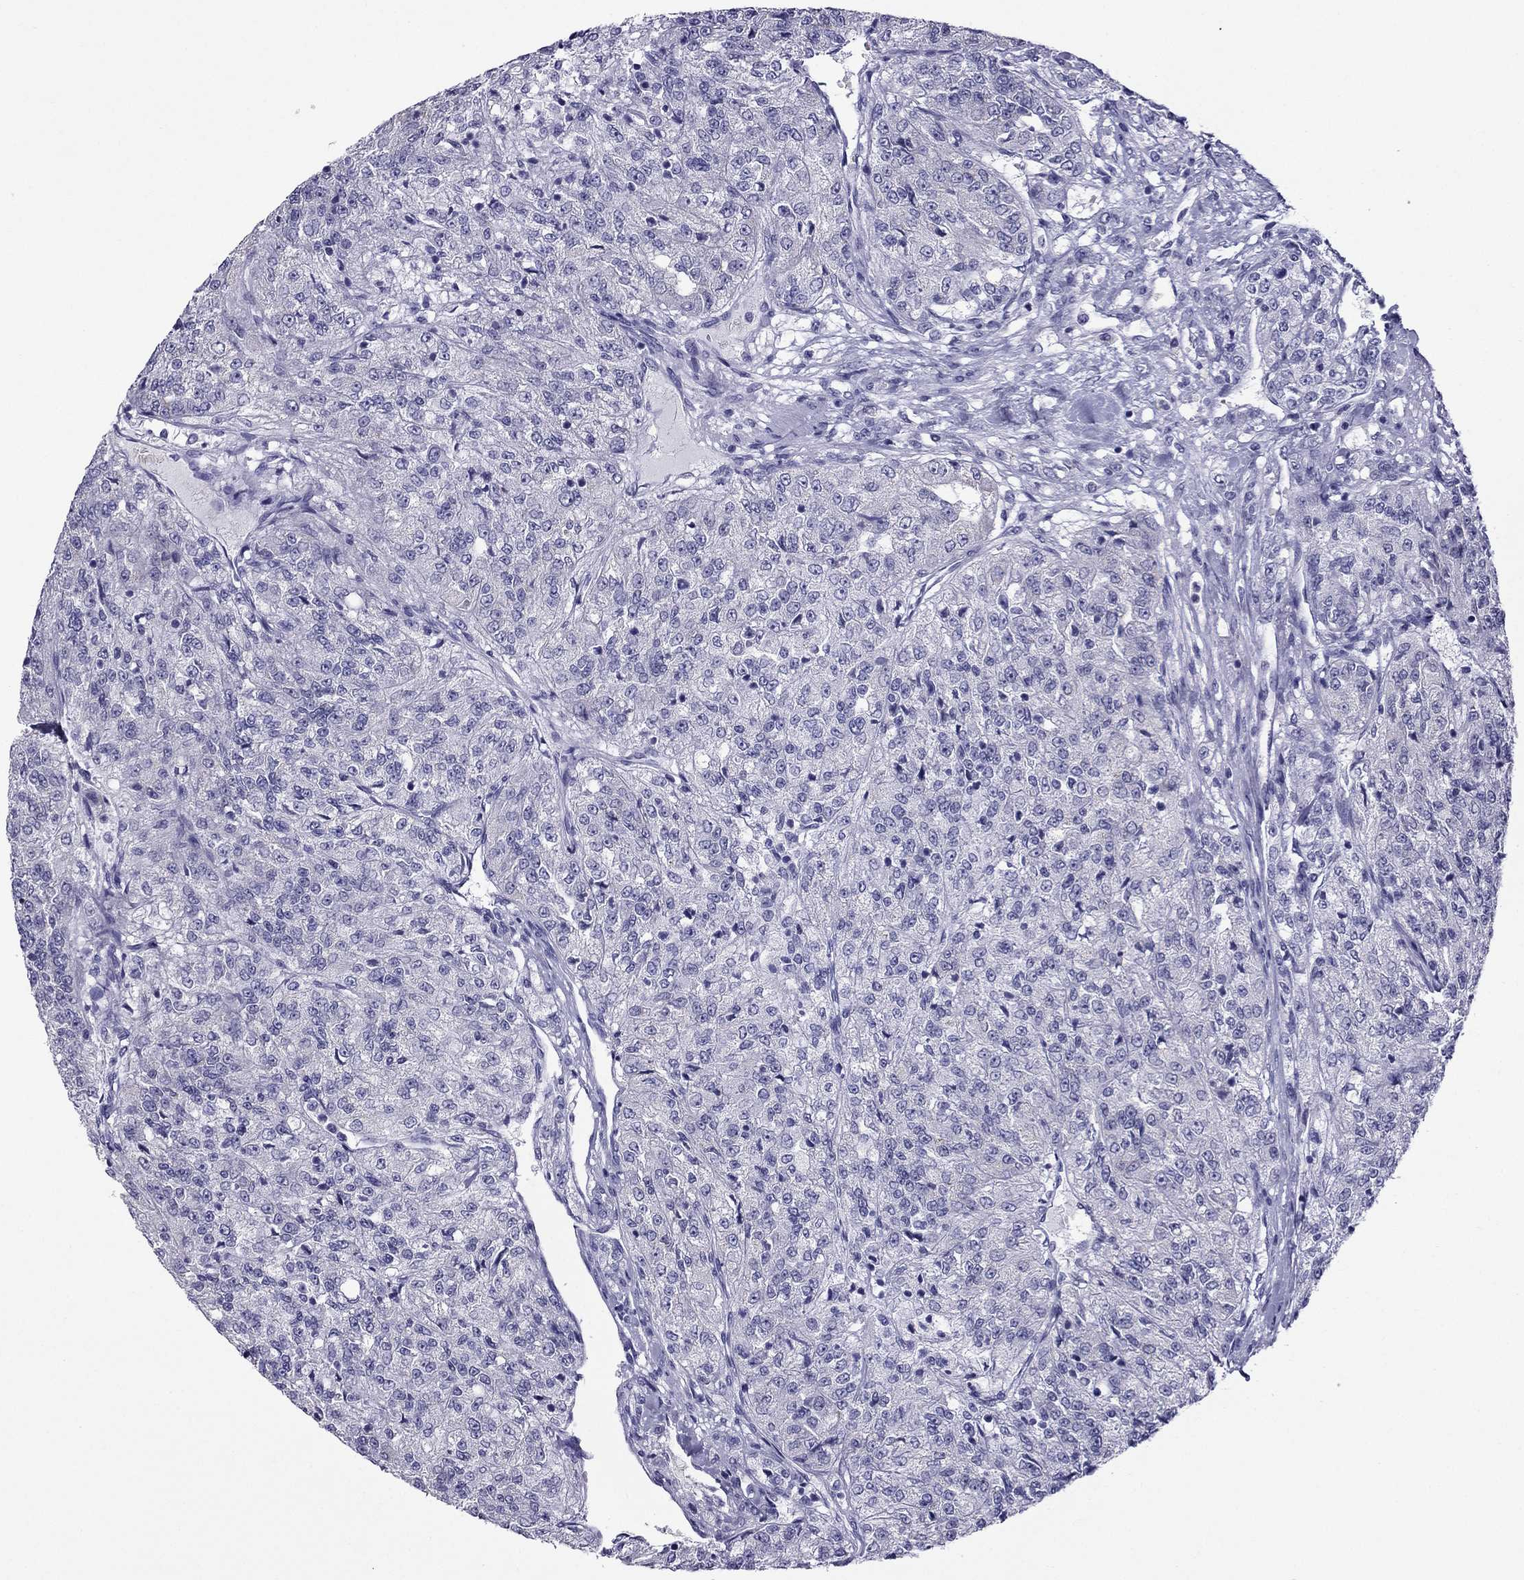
{"staining": {"intensity": "negative", "quantity": "none", "location": "none"}, "tissue": "renal cancer", "cell_type": "Tumor cells", "image_type": "cancer", "snomed": [{"axis": "morphology", "description": "Adenocarcinoma, NOS"}, {"axis": "topography", "description": "Kidney"}], "caption": "An image of human adenocarcinoma (renal) is negative for staining in tumor cells. (DAB IHC with hematoxylin counter stain).", "gene": "MYLK3", "patient": {"sex": "female", "age": 63}}